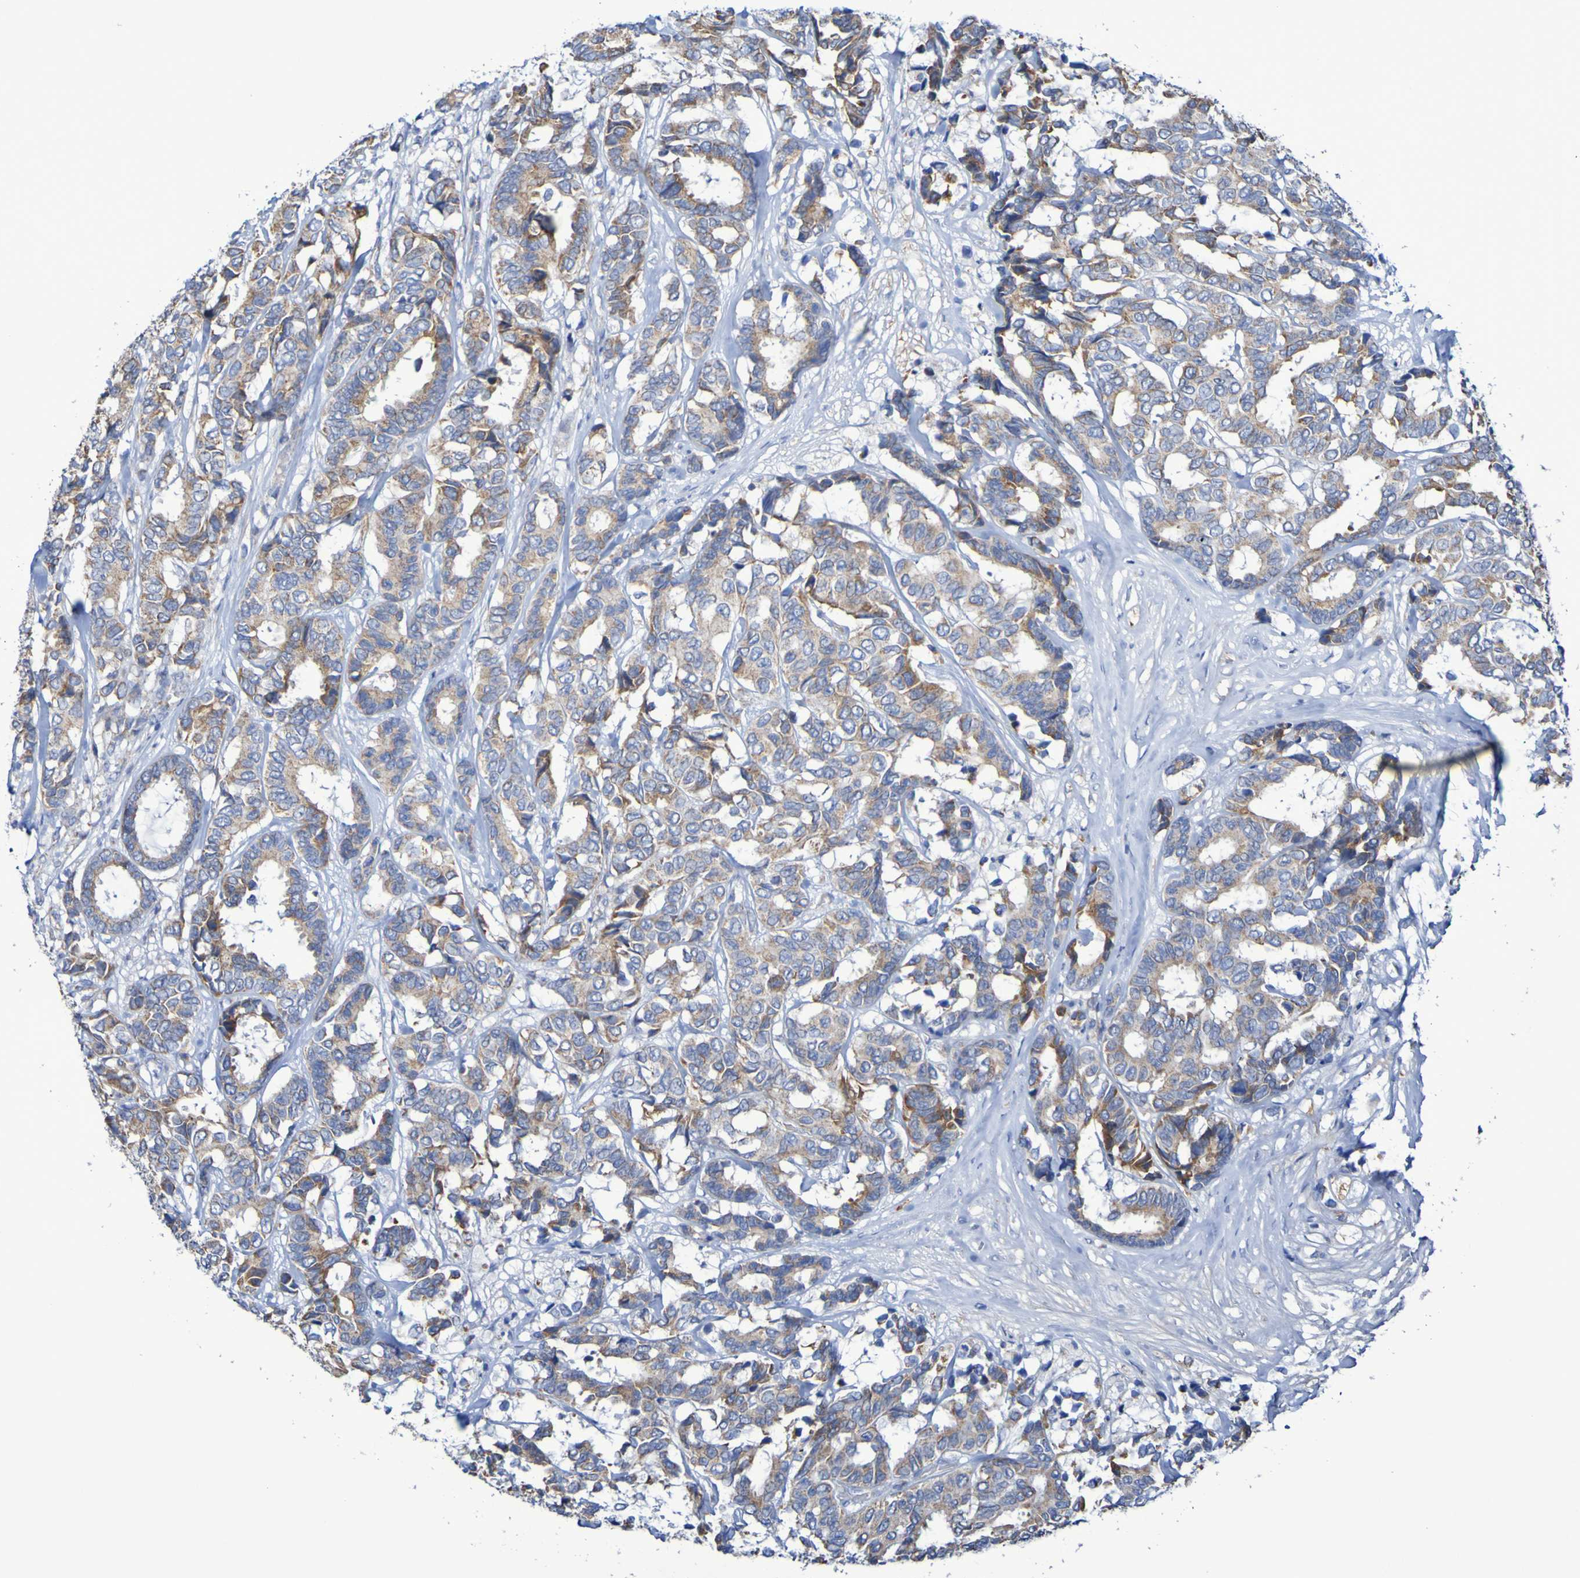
{"staining": {"intensity": "moderate", "quantity": ">75%", "location": "cytoplasmic/membranous"}, "tissue": "breast cancer", "cell_type": "Tumor cells", "image_type": "cancer", "snomed": [{"axis": "morphology", "description": "Duct carcinoma"}, {"axis": "topography", "description": "Breast"}], "caption": "Breast cancer (infiltrating ductal carcinoma) stained with a protein marker reveals moderate staining in tumor cells.", "gene": "CNTN2", "patient": {"sex": "female", "age": 87}}